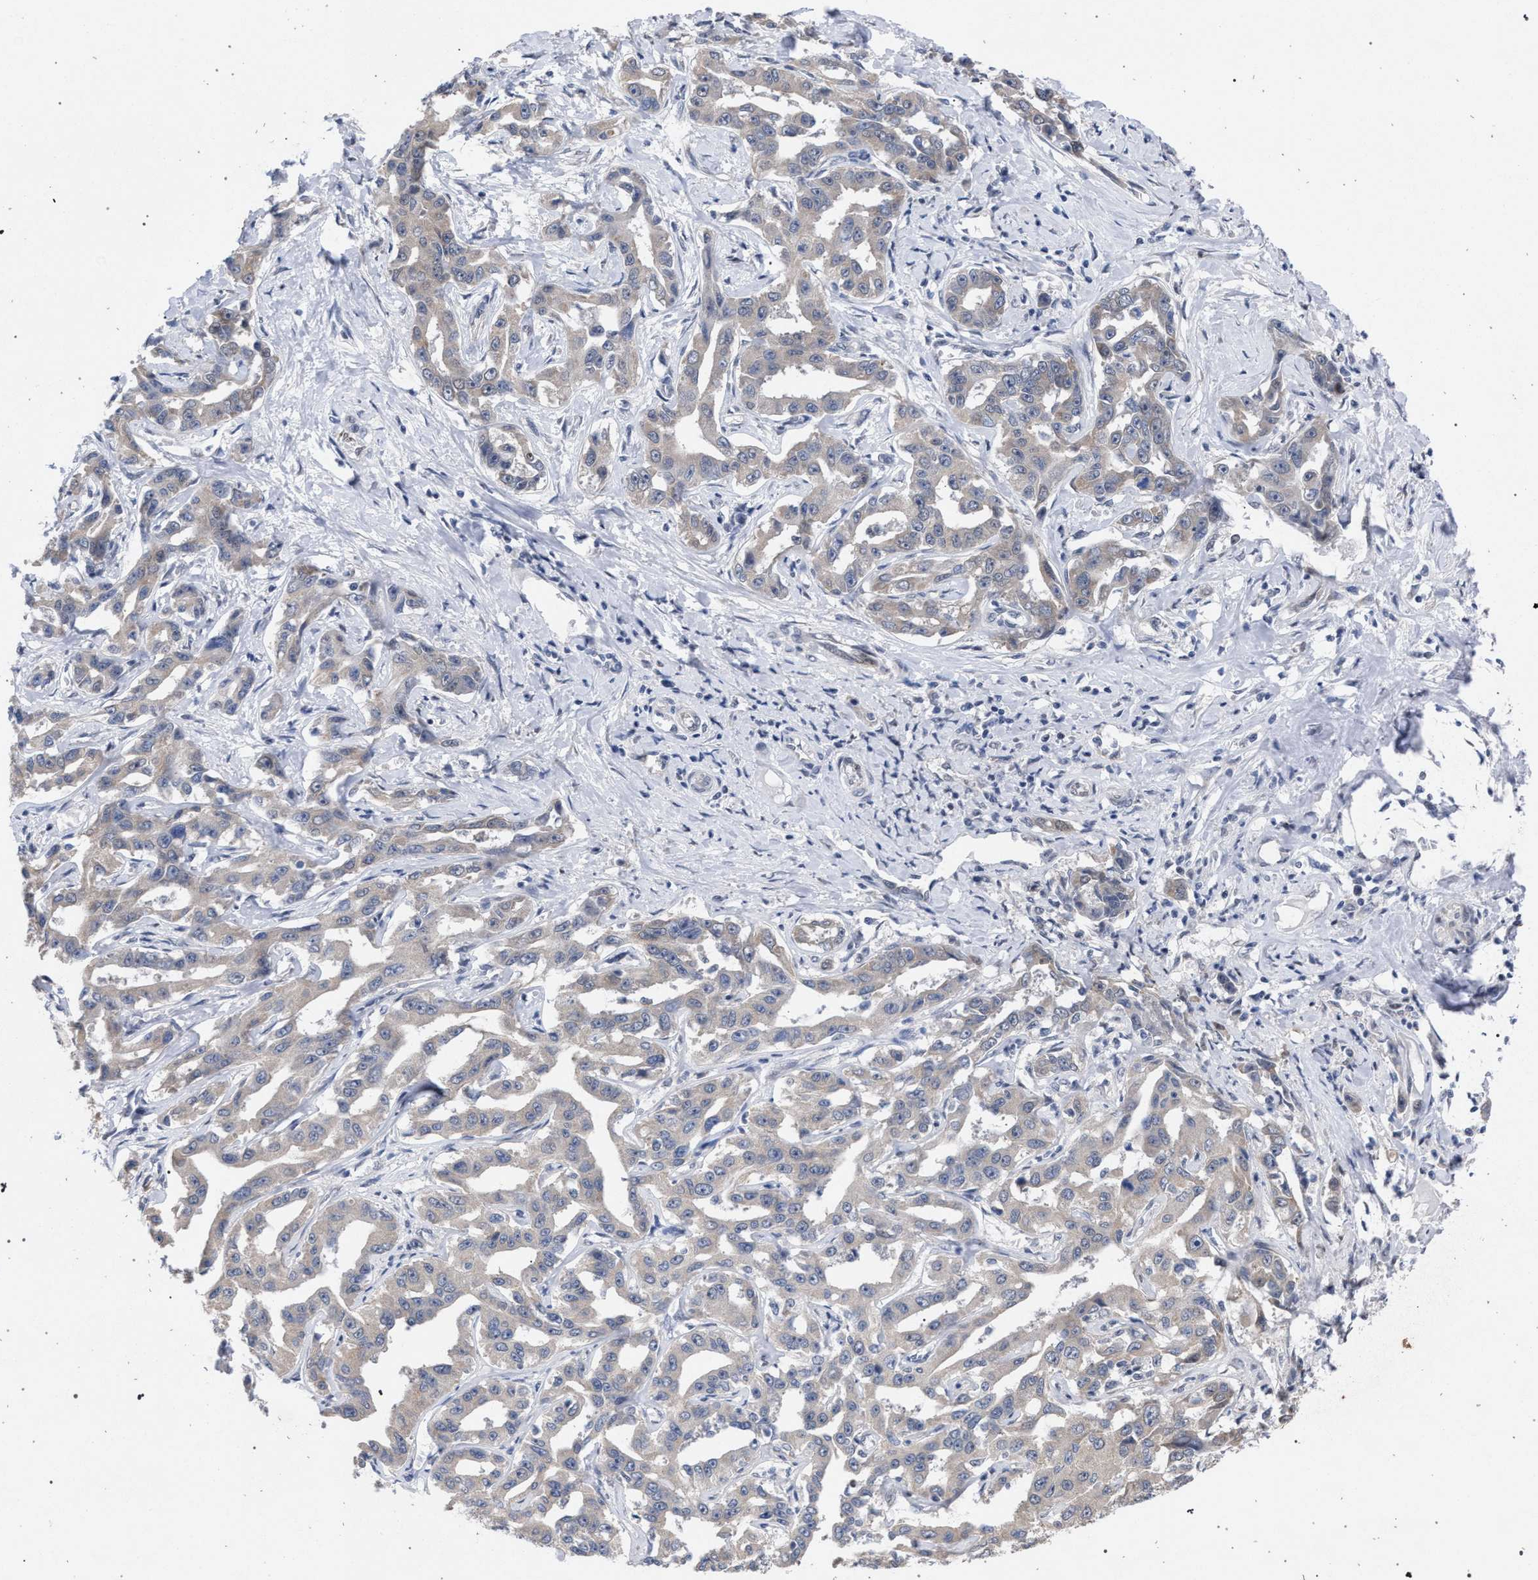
{"staining": {"intensity": "negative", "quantity": "none", "location": "none"}, "tissue": "liver cancer", "cell_type": "Tumor cells", "image_type": "cancer", "snomed": [{"axis": "morphology", "description": "Cholangiocarcinoma"}, {"axis": "topography", "description": "Liver"}], "caption": "The micrograph shows no significant staining in tumor cells of liver cancer.", "gene": "GOLGA2", "patient": {"sex": "male", "age": 59}}